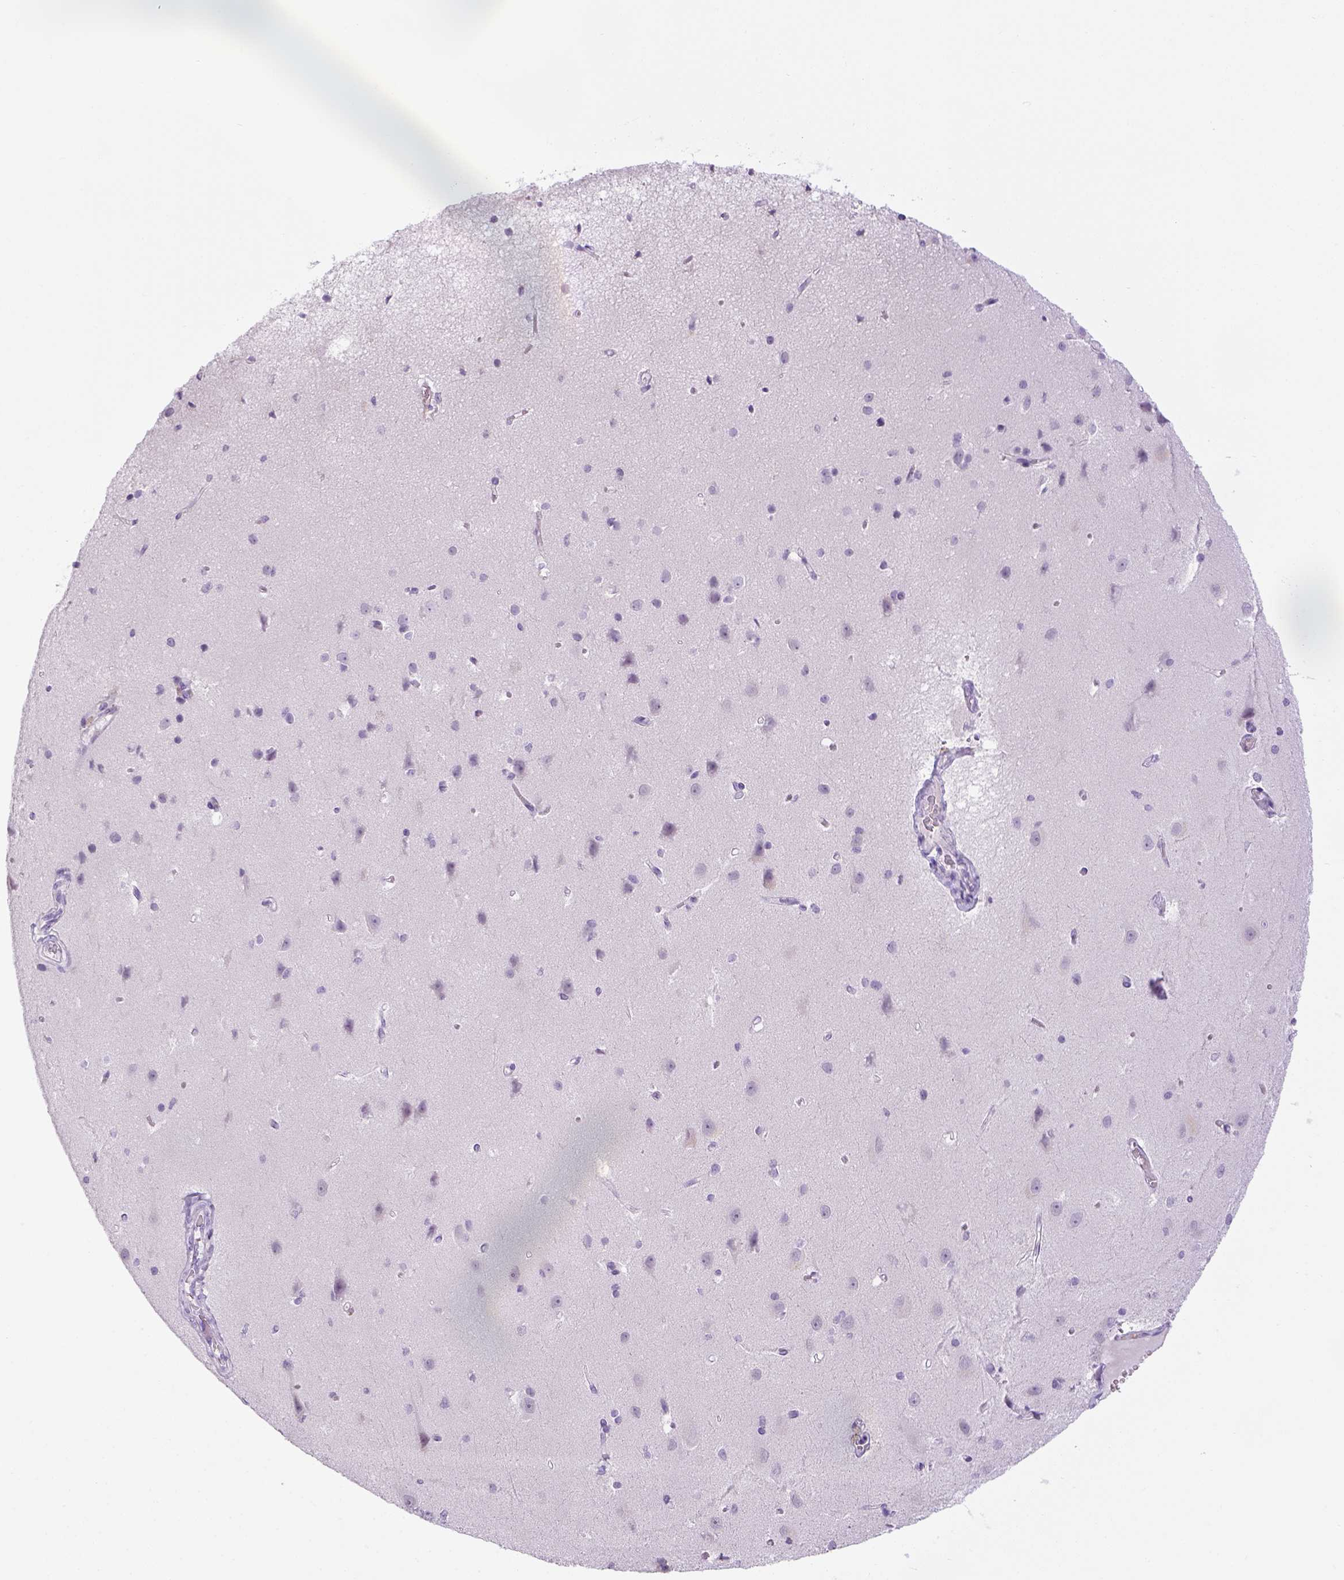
{"staining": {"intensity": "negative", "quantity": "none", "location": "none"}, "tissue": "cerebral cortex", "cell_type": "Endothelial cells", "image_type": "normal", "snomed": [{"axis": "morphology", "description": "Normal tissue, NOS"}, {"axis": "topography", "description": "Cerebral cortex"}], "caption": "High magnification brightfield microscopy of normal cerebral cortex stained with DAB (brown) and counterstained with hematoxylin (blue): endothelial cells show no significant positivity.", "gene": "LGSN", "patient": {"sex": "male", "age": 37}}